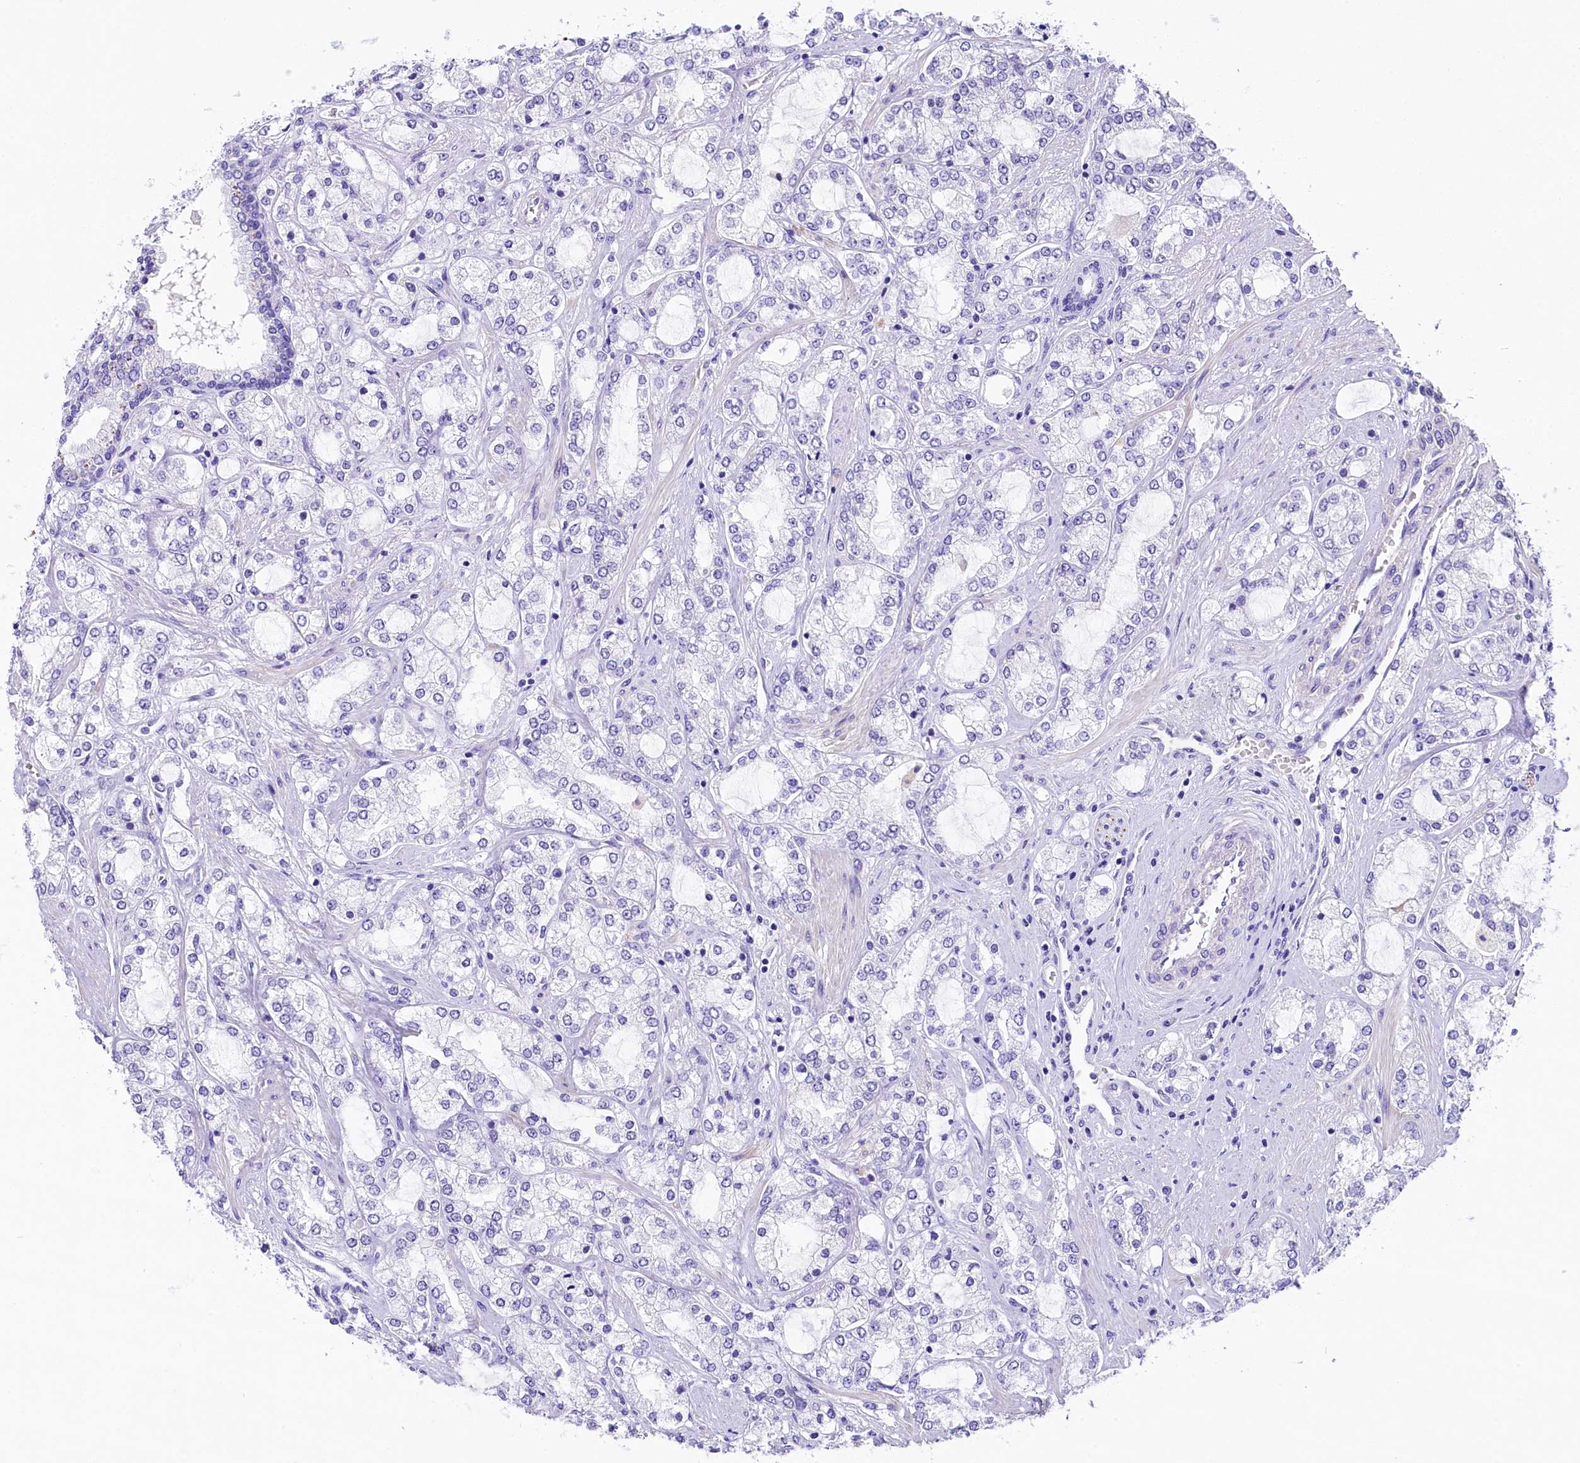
{"staining": {"intensity": "negative", "quantity": "none", "location": "none"}, "tissue": "prostate cancer", "cell_type": "Tumor cells", "image_type": "cancer", "snomed": [{"axis": "morphology", "description": "Adenocarcinoma, High grade"}, {"axis": "topography", "description": "Prostate"}], "caption": "There is no significant staining in tumor cells of high-grade adenocarcinoma (prostate). The staining is performed using DAB brown chromogen with nuclei counter-stained in using hematoxylin.", "gene": "SKIDA1", "patient": {"sex": "male", "age": 64}}